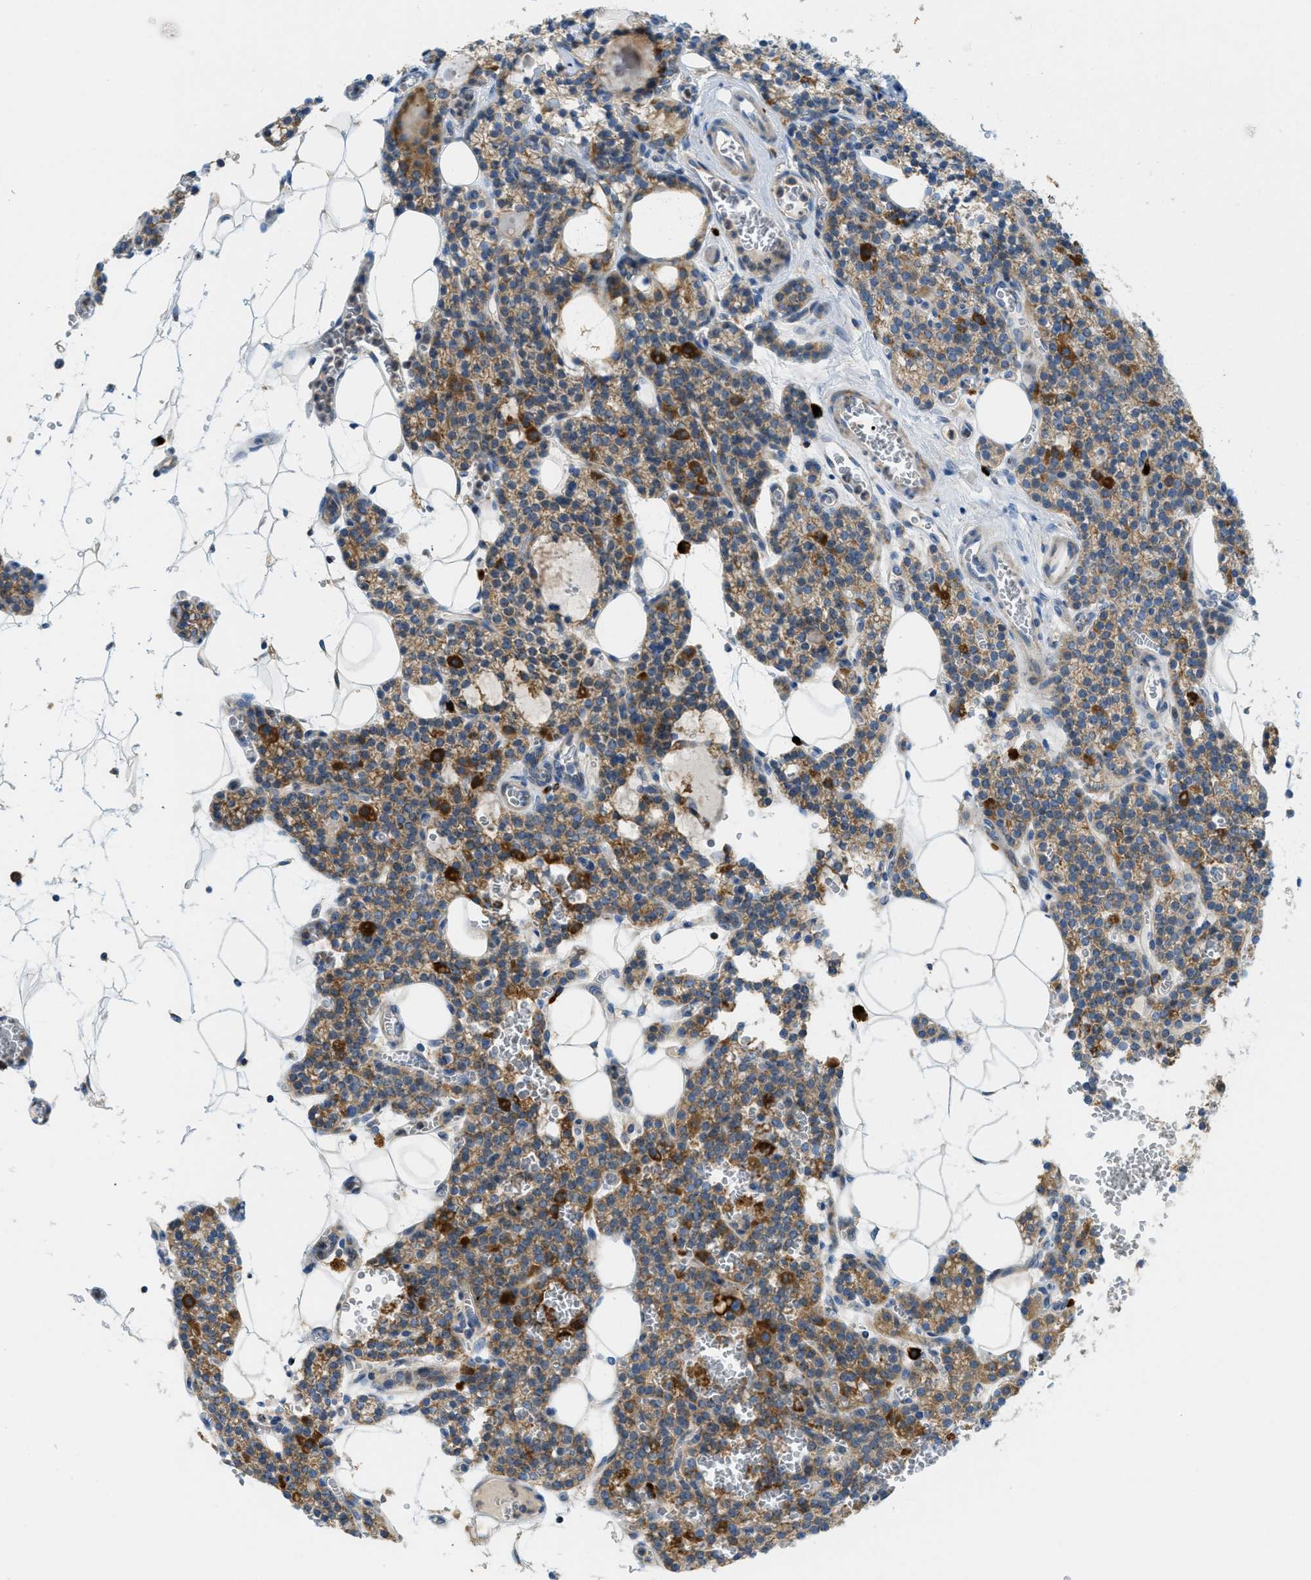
{"staining": {"intensity": "moderate", "quantity": ">75%", "location": "cytoplasmic/membranous"}, "tissue": "parathyroid gland", "cell_type": "Glandular cells", "image_type": "normal", "snomed": [{"axis": "morphology", "description": "Normal tissue, NOS"}, {"axis": "morphology", "description": "Adenoma, NOS"}, {"axis": "topography", "description": "Parathyroid gland"}], "caption": "DAB (3,3'-diaminobenzidine) immunohistochemical staining of normal human parathyroid gland shows moderate cytoplasmic/membranous protein positivity in about >75% of glandular cells. (DAB IHC with brightfield microscopy, high magnification).", "gene": "RFFL", "patient": {"sex": "female", "age": 58}}